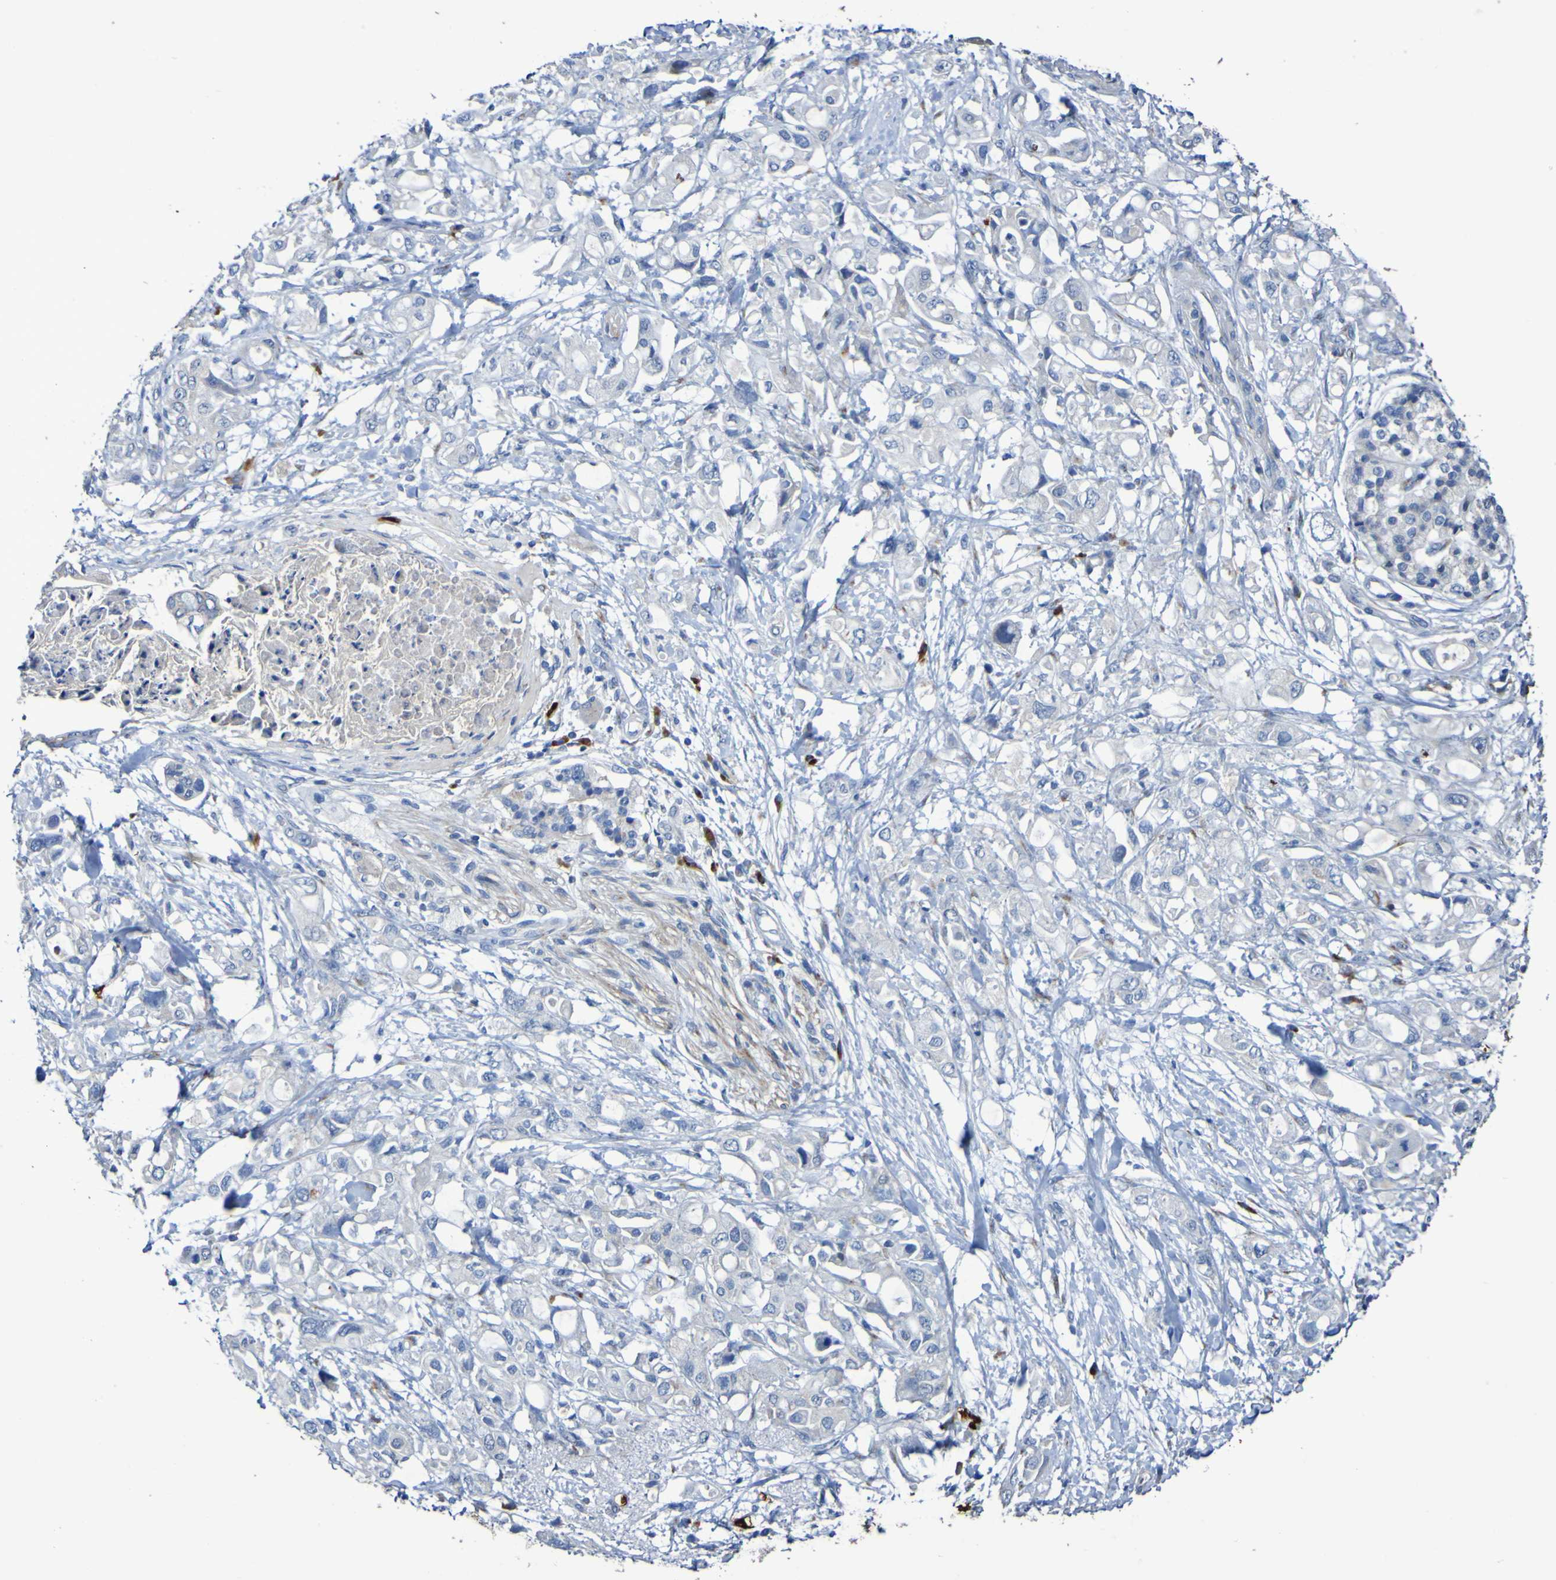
{"staining": {"intensity": "negative", "quantity": "none", "location": "none"}, "tissue": "pancreatic cancer", "cell_type": "Tumor cells", "image_type": "cancer", "snomed": [{"axis": "morphology", "description": "Adenocarcinoma, NOS"}, {"axis": "topography", "description": "Pancreas"}], "caption": "The photomicrograph exhibits no significant positivity in tumor cells of adenocarcinoma (pancreatic). The staining was performed using DAB (3,3'-diaminobenzidine) to visualize the protein expression in brown, while the nuclei were stained in blue with hematoxylin (Magnification: 20x).", "gene": "C11orf24", "patient": {"sex": "female", "age": 56}}